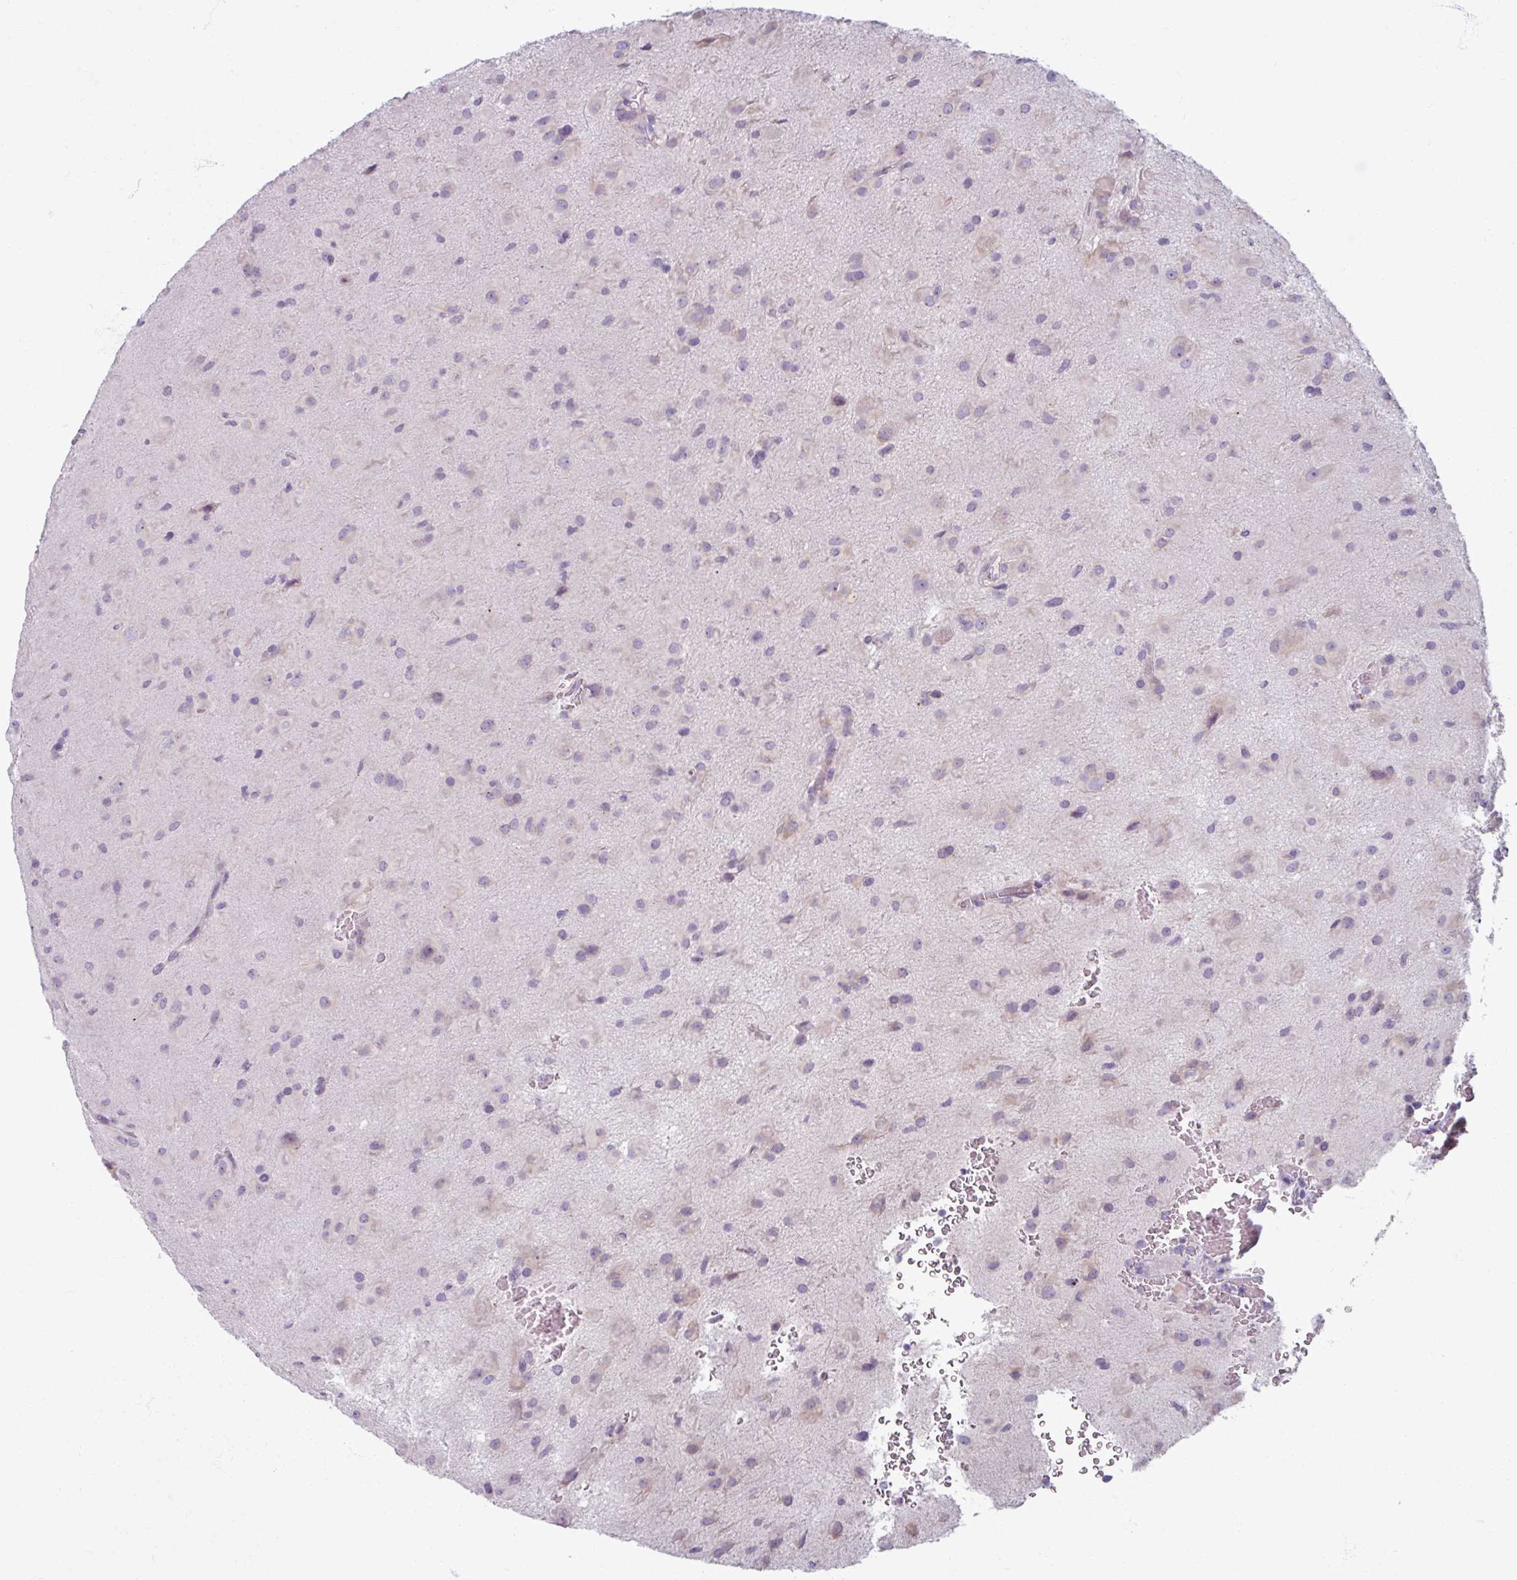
{"staining": {"intensity": "negative", "quantity": "none", "location": "none"}, "tissue": "glioma", "cell_type": "Tumor cells", "image_type": "cancer", "snomed": [{"axis": "morphology", "description": "Glioma, malignant, Low grade"}, {"axis": "topography", "description": "Brain"}], "caption": "This is an immunohistochemistry (IHC) image of malignant low-grade glioma. There is no expression in tumor cells.", "gene": "SMIM11", "patient": {"sex": "male", "age": 58}}